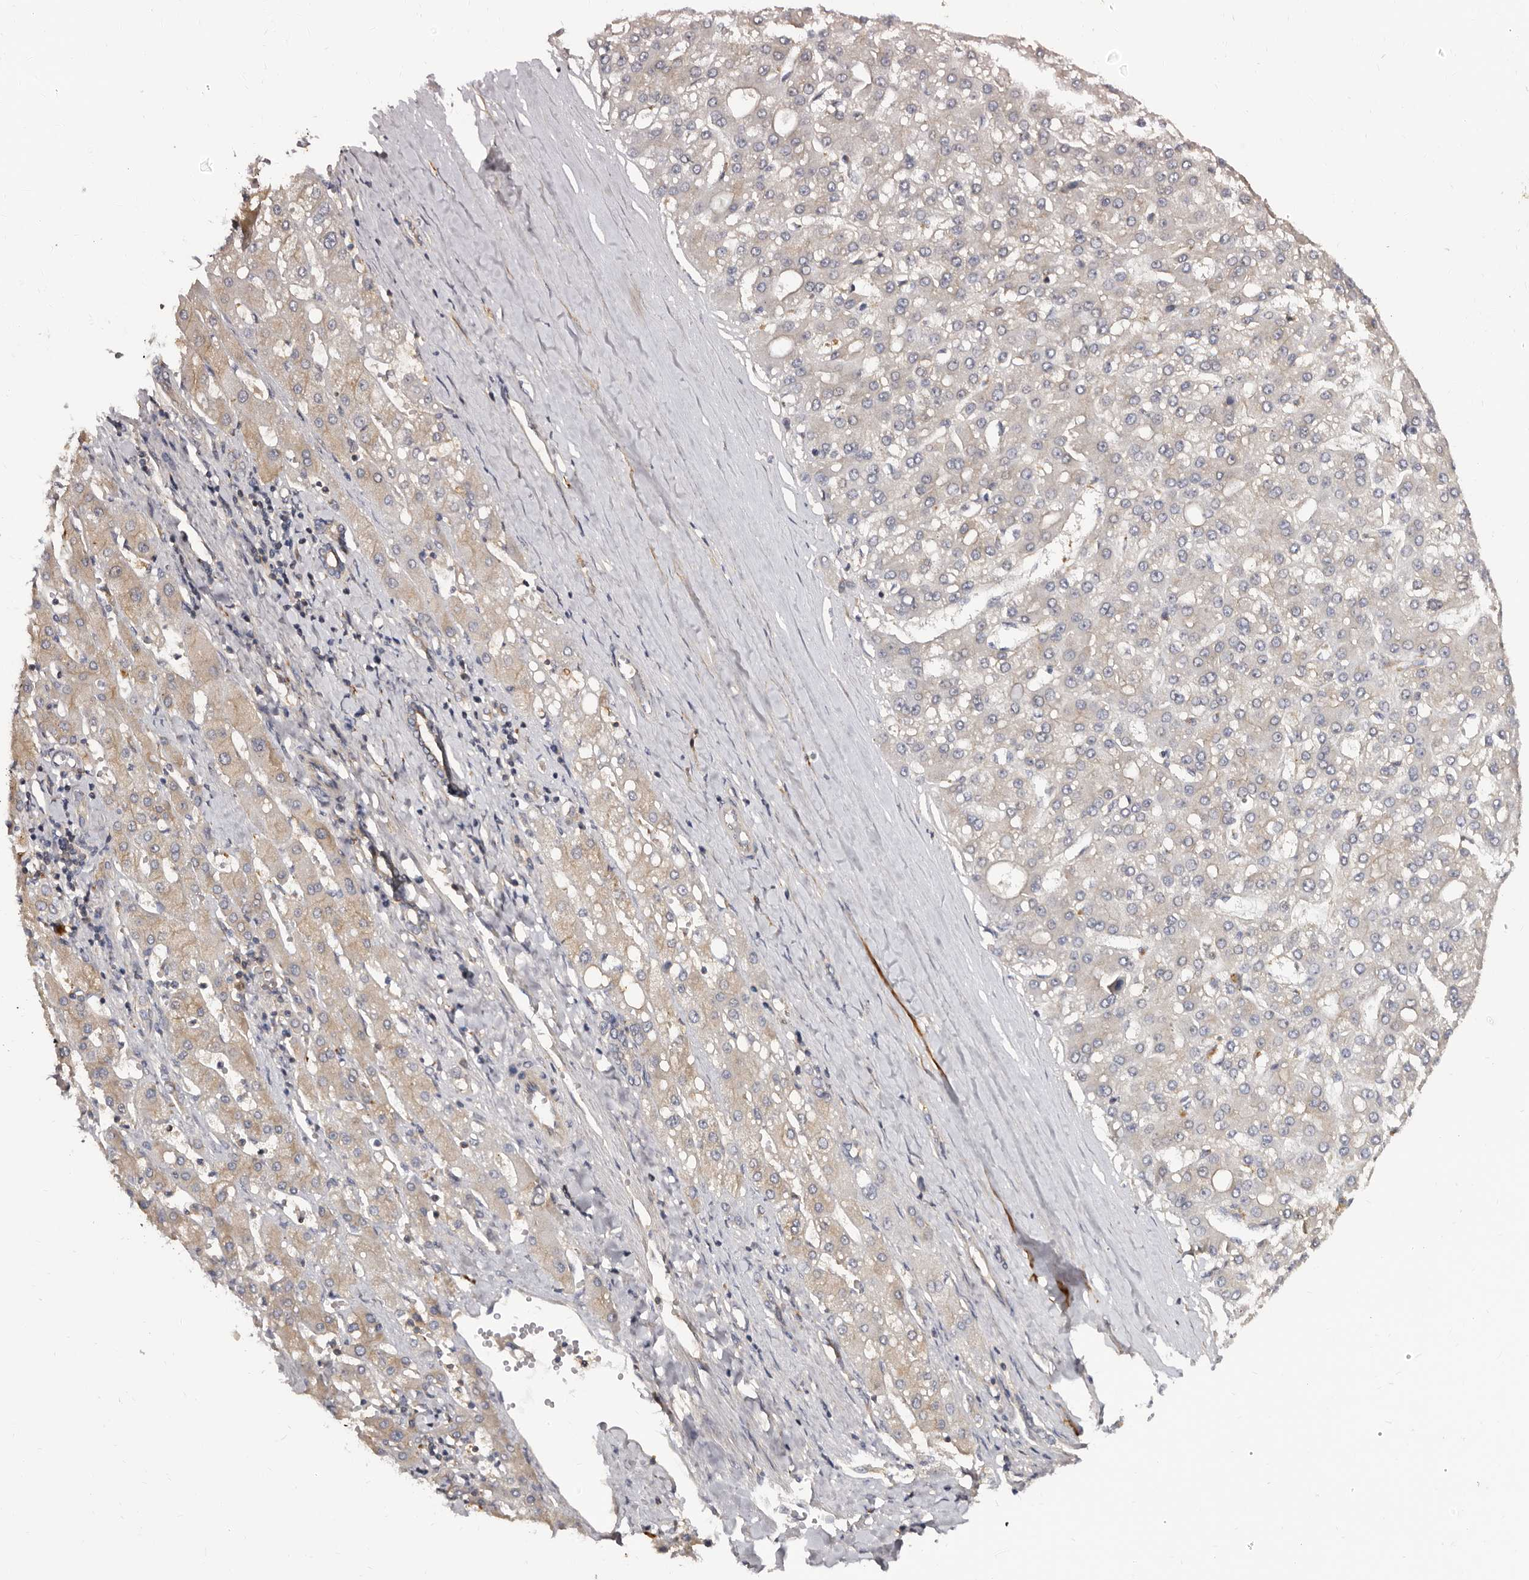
{"staining": {"intensity": "negative", "quantity": "none", "location": "none"}, "tissue": "liver cancer", "cell_type": "Tumor cells", "image_type": "cancer", "snomed": [{"axis": "morphology", "description": "Carcinoma, Hepatocellular, NOS"}, {"axis": "topography", "description": "Liver"}], "caption": "DAB immunohistochemical staining of human liver hepatocellular carcinoma demonstrates no significant staining in tumor cells.", "gene": "ADAMTS20", "patient": {"sex": "male", "age": 67}}